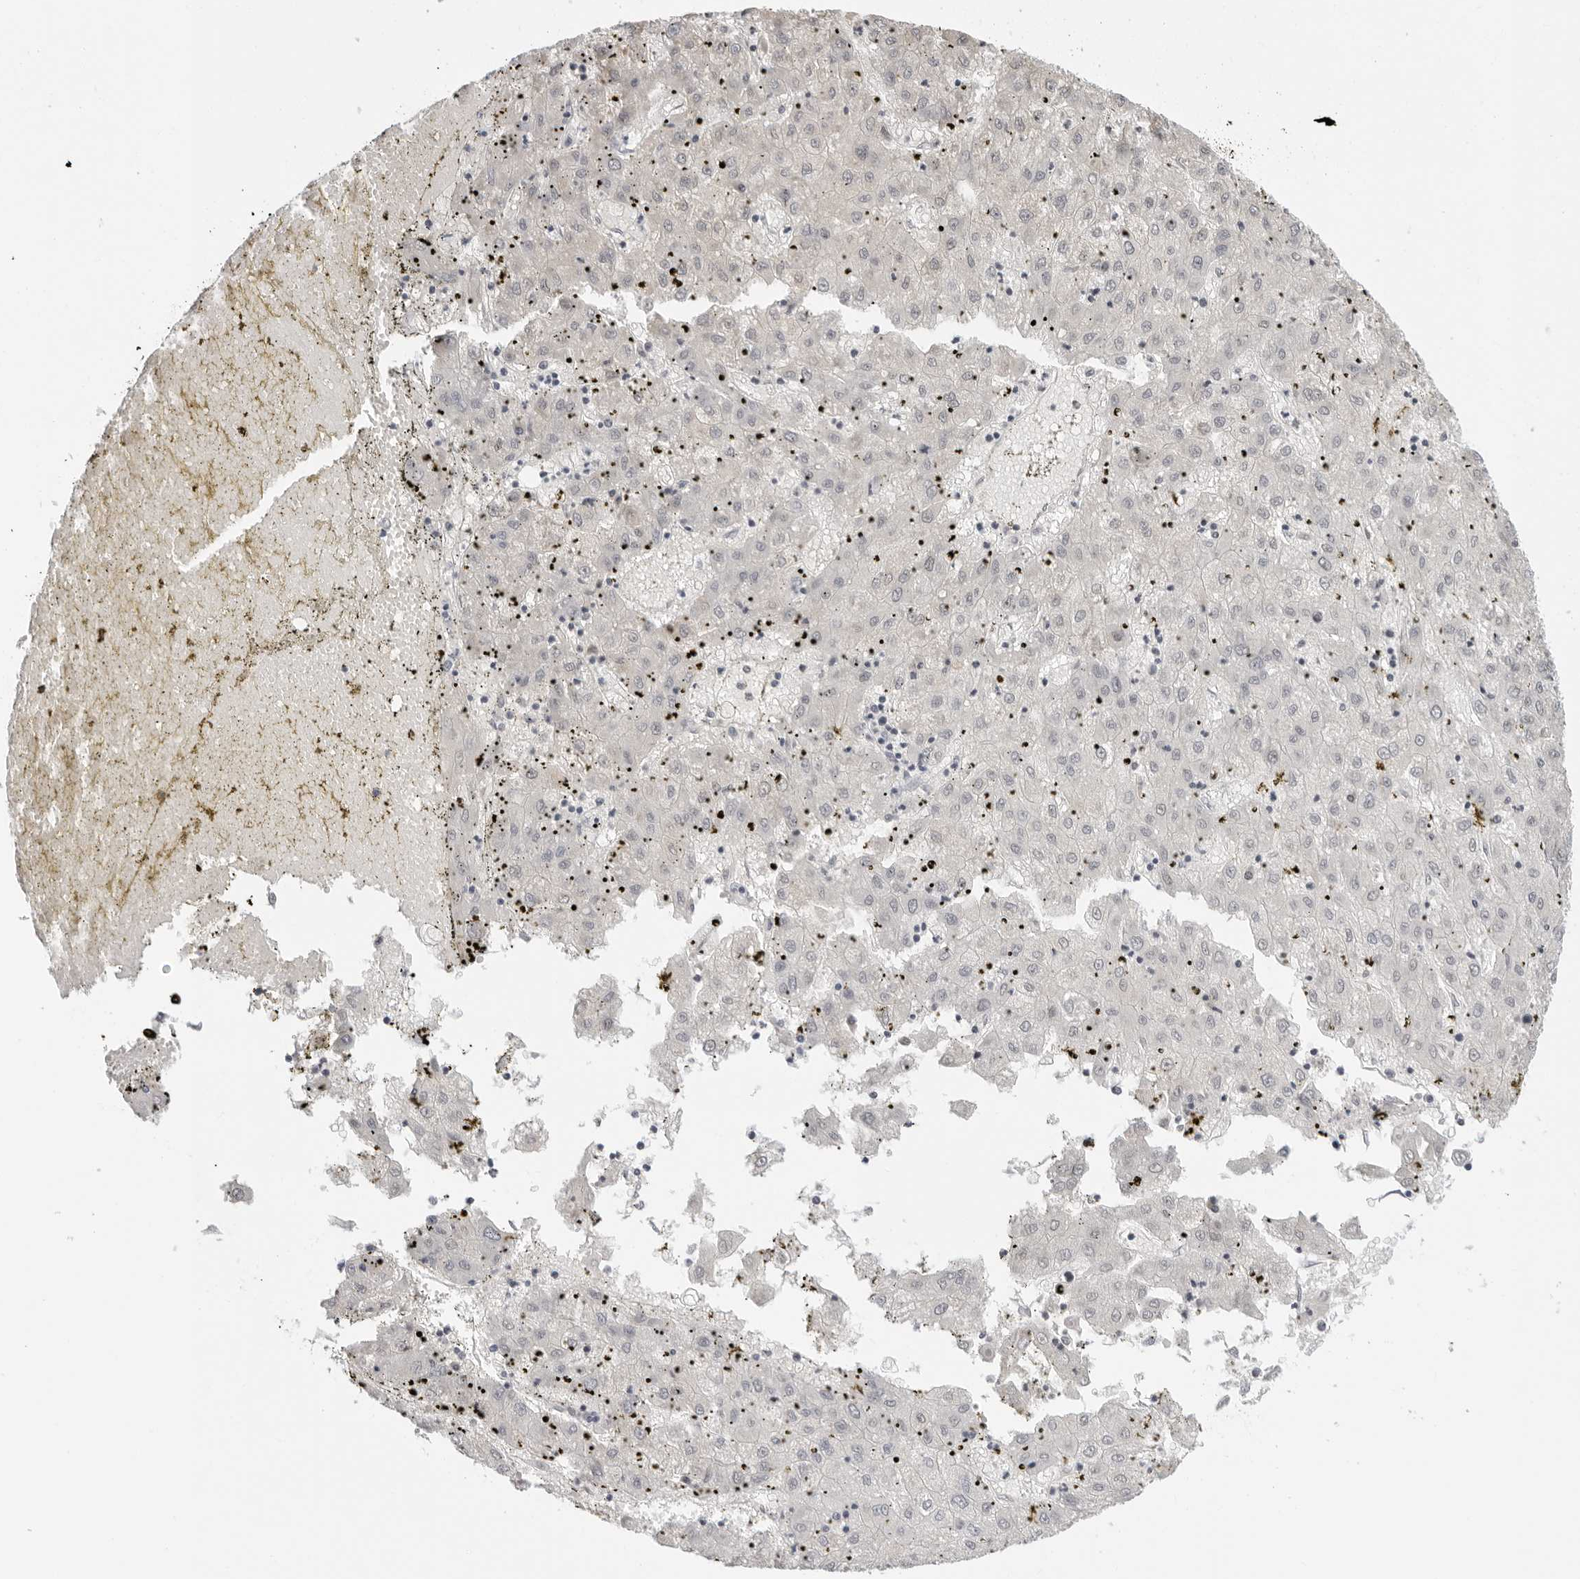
{"staining": {"intensity": "negative", "quantity": "none", "location": "none"}, "tissue": "liver cancer", "cell_type": "Tumor cells", "image_type": "cancer", "snomed": [{"axis": "morphology", "description": "Carcinoma, Hepatocellular, NOS"}, {"axis": "topography", "description": "Liver"}], "caption": "An immunohistochemistry micrograph of hepatocellular carcinoma (liver) is shown. There is no staining in tumor cells of hepatocellular carcinoma (liver). (Stains: DAB IHC with hematoxylin counter stain, Microscopy: brightfield microscopy at high magnification).", "gene": "MSH6", "patient": {"sex": "male", "age": 72}}